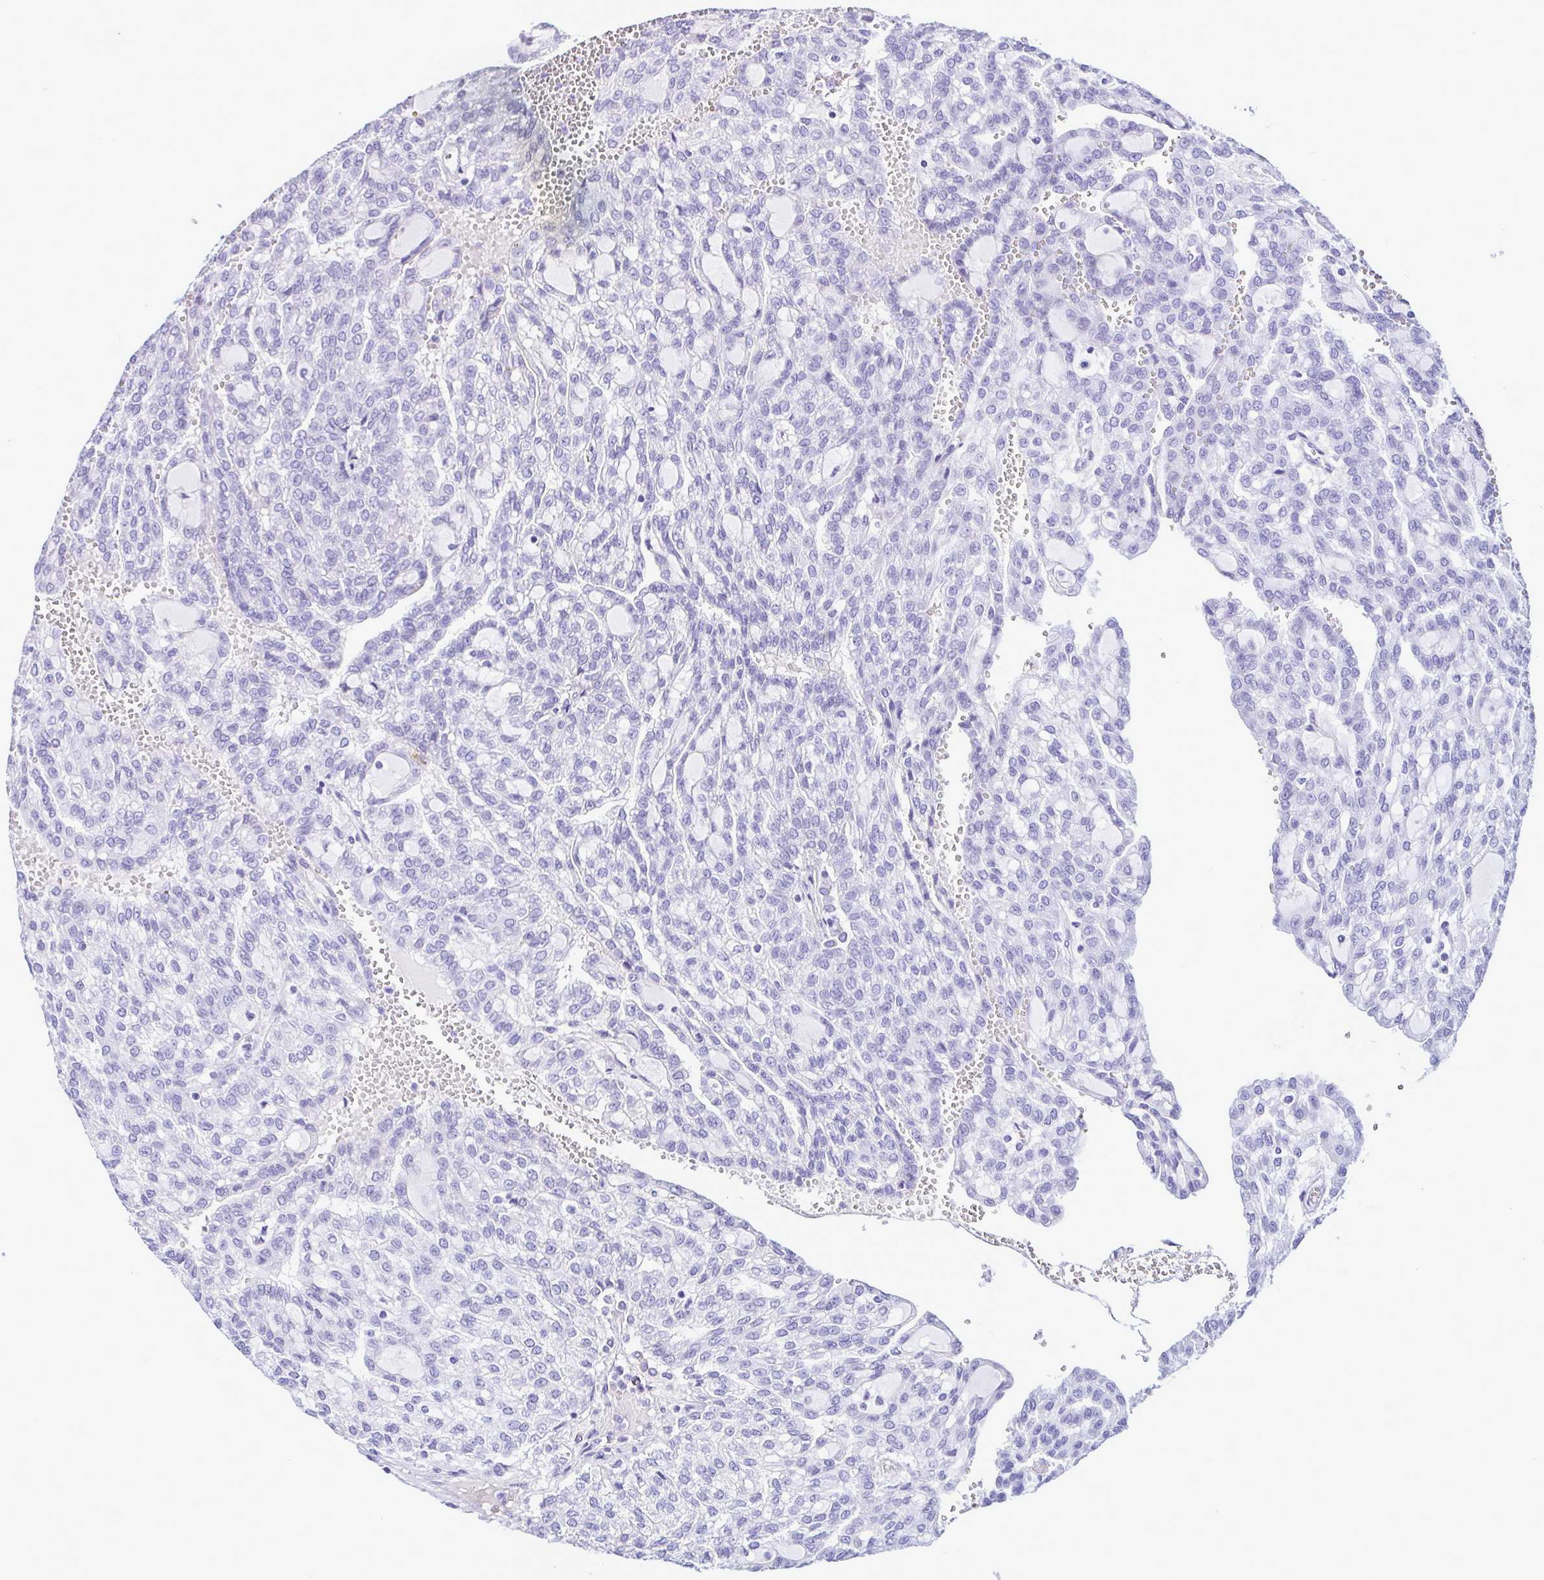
{"staining": {"intensity": "negative", "quantity": "none", "location": "none"}, "tissue": "renal cancer", "cell_type": "Tumor cells", "image_type": "cancer", "snomed": [{"axis": "morphology", "description": "Adenocarcinoma, NOS"}, {"axis": "topography", "description": "Kidney"}], "caption": "DAB (3,3'-diaminobenzidine) immunohistochemical staining of renal adenocarcinoma demonstrates no significant positivity in tumor cells. Brightfield microscopy of immunohistochemistry stained with DAB (3,3'-diaminobenzidine) (brown) and hematoxylin (blue), captured at high magnification.", "gene": "CBY2", "patient": {"sex": "male", "age": 63}}